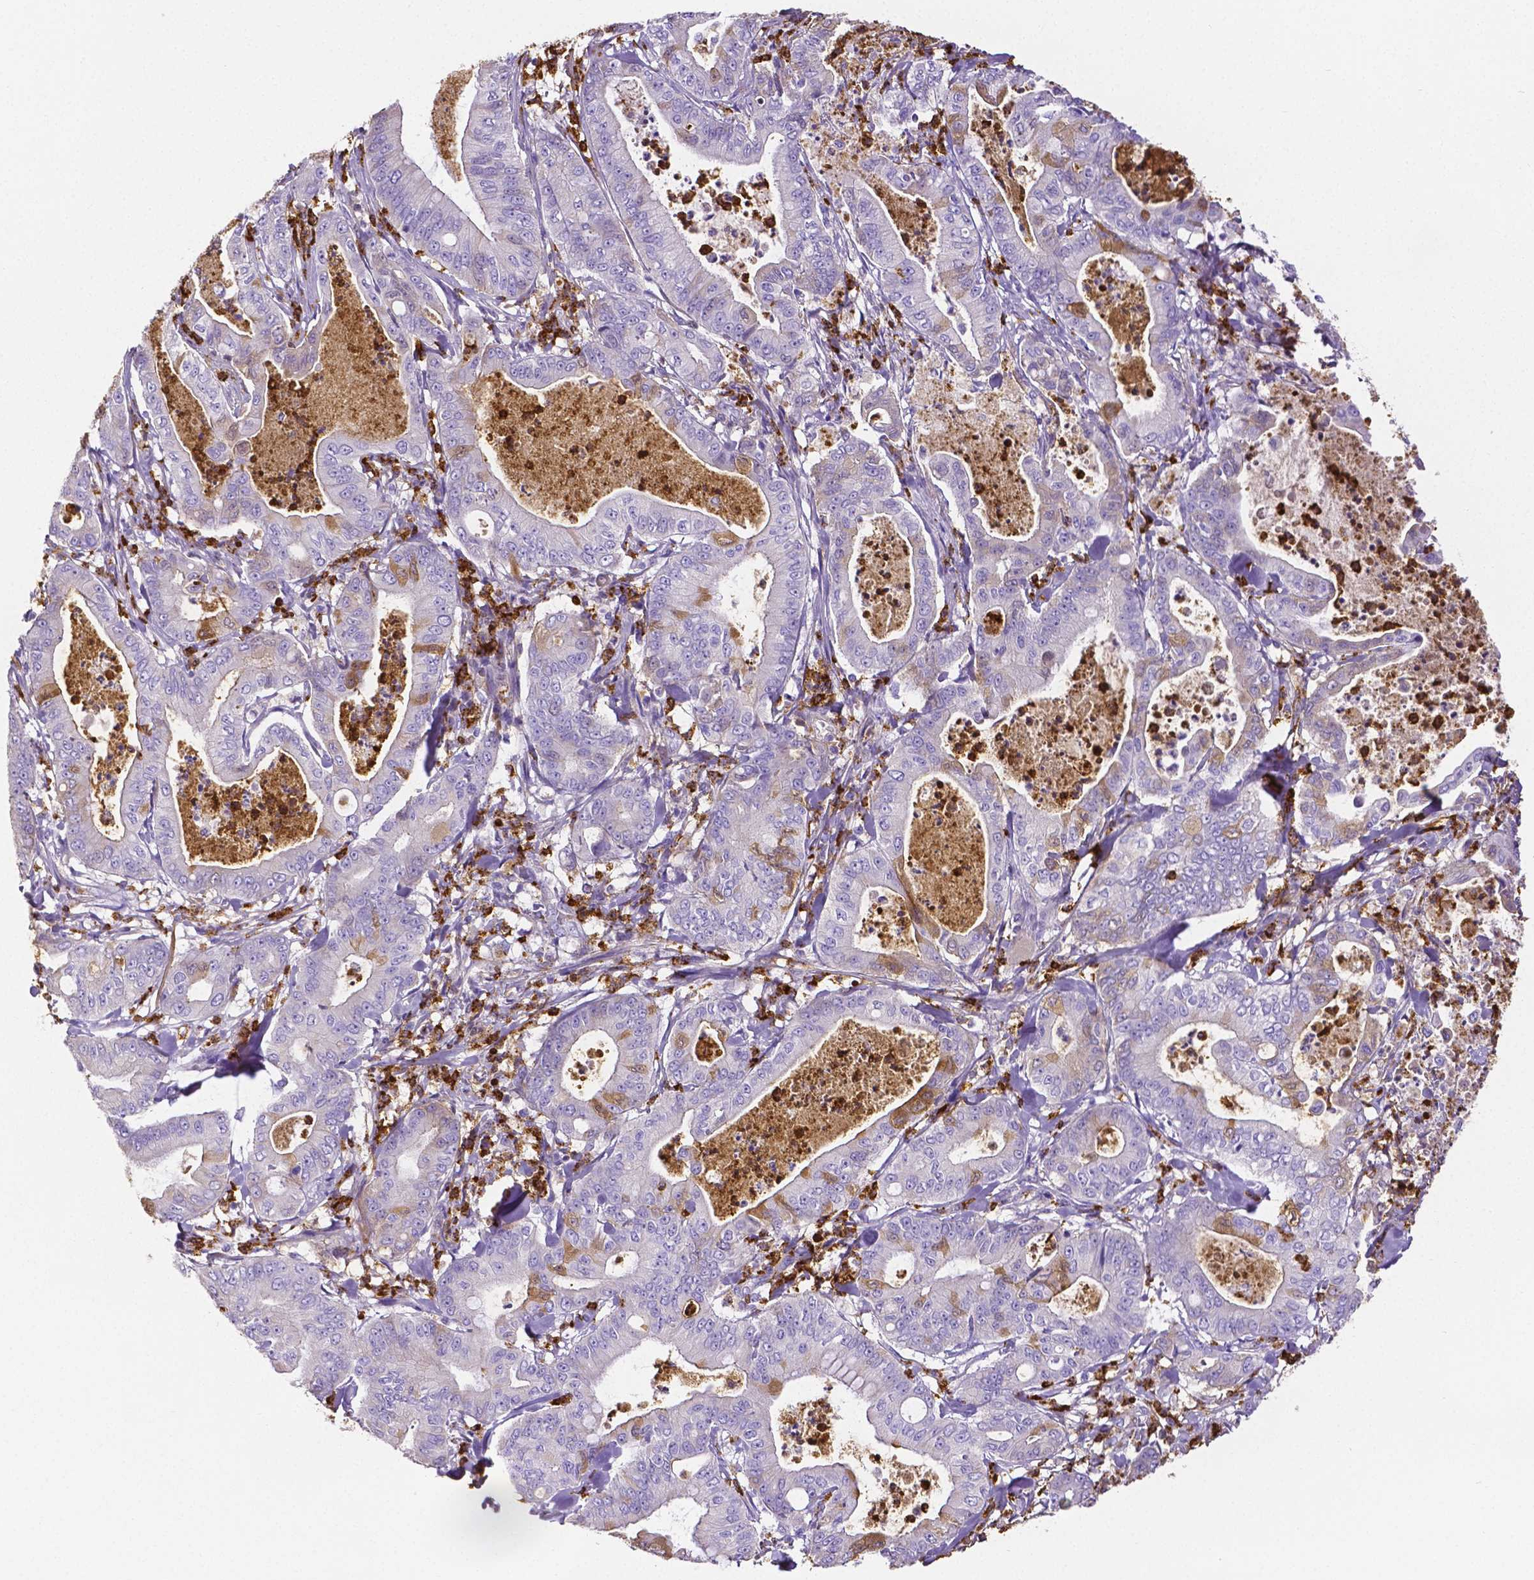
{"staining": {"intensity": "negative", "quantity": "none", "location": "none"}, "tissue": "pancreatic cancer", "cell_type": "Tumor cells", "image_type": "cancer", "snomed": [{"axis": "morphology", "description": "Adenocarcinoma, NOS"}, {"axis": "topography", "description": "Pancreas"}], "caption": "An IHC histopathology image of pancreatic cancer (adenocarcinoma) is shown. There is no staining in tumor cells of pancreatic cancer (adenocarcinoma).", "gene": "MMP9", "patient": {"sex": "male", "age": 71}}